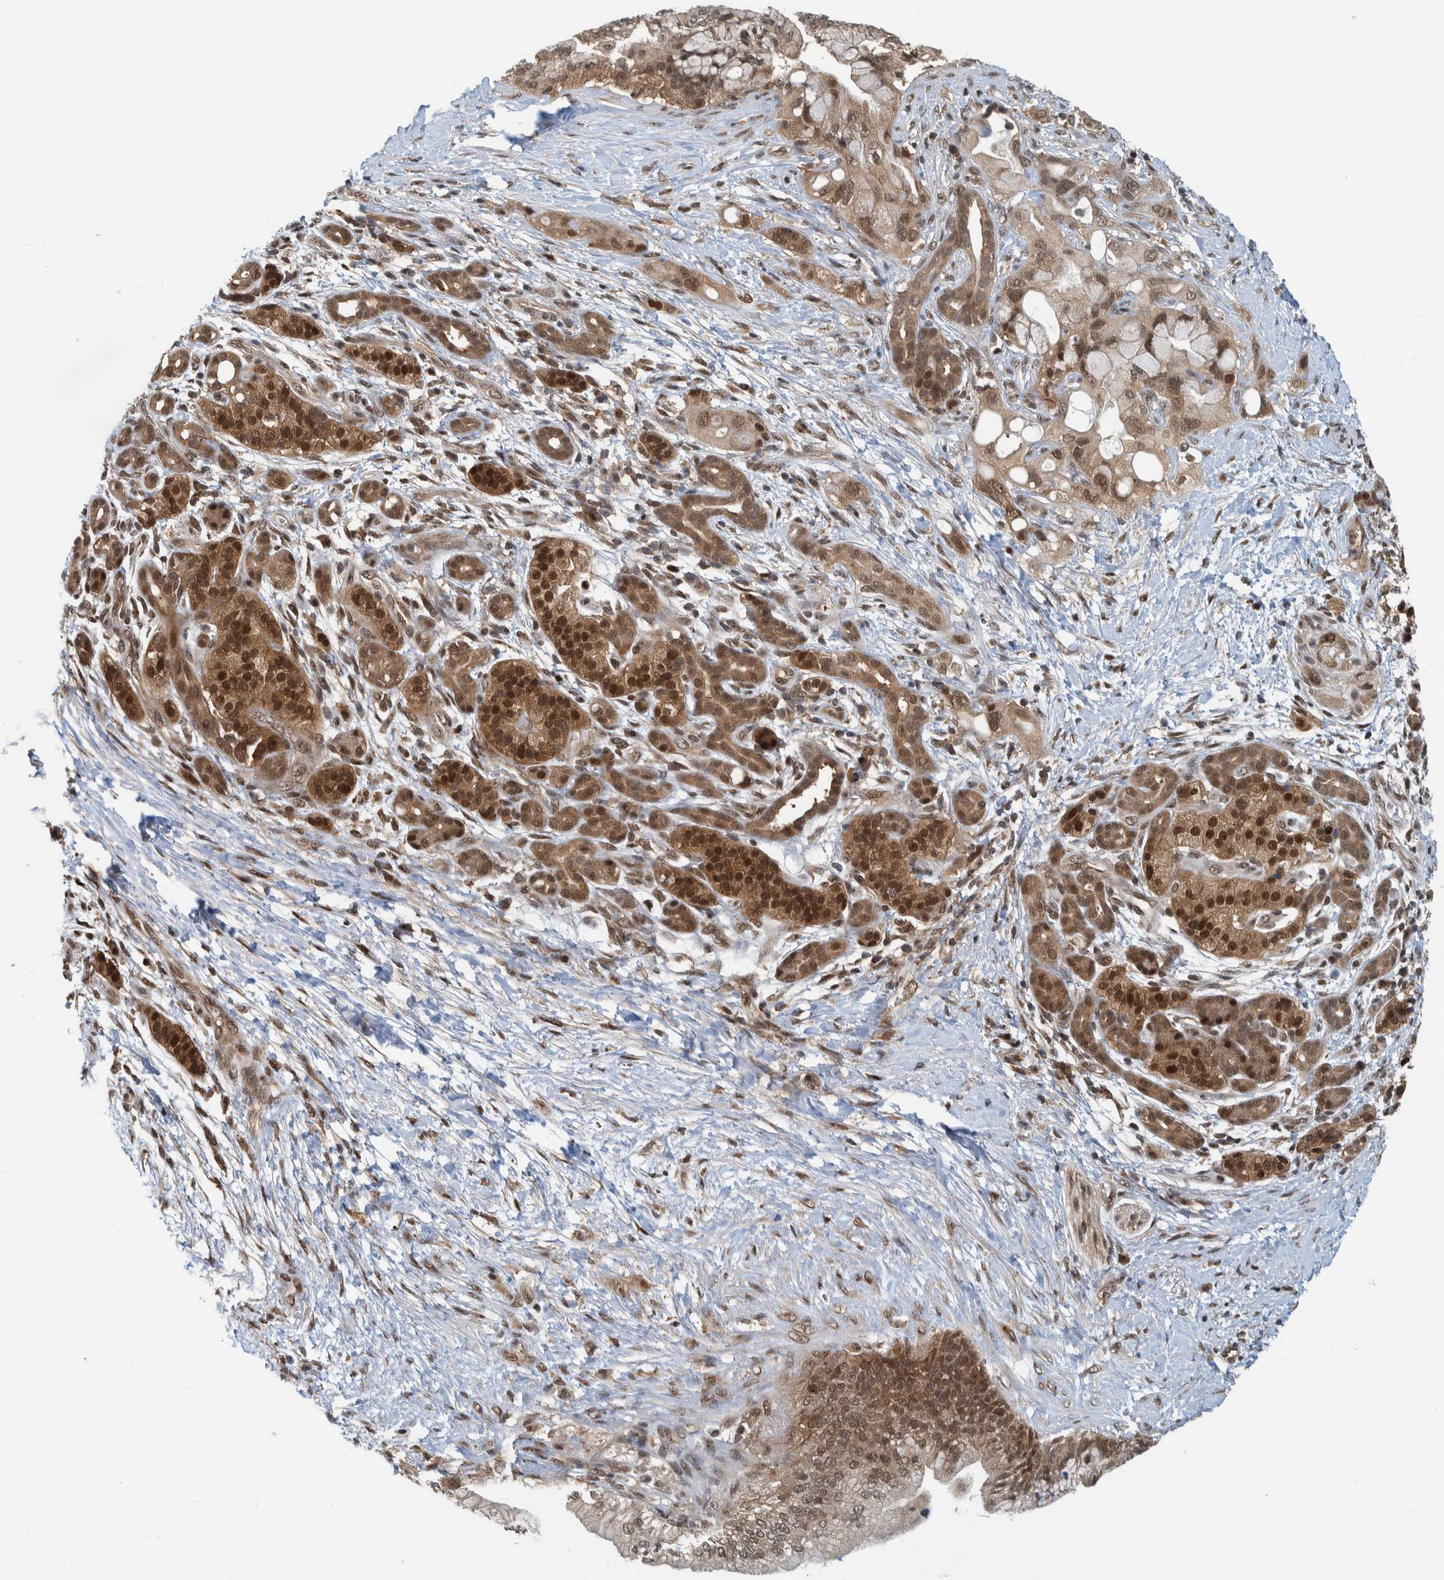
{"staining": {"intensity": "moderate", "quantity": ">75%", "location": "cytoplasmic/membranous,nuclear"}, "tissue": "pancreatic cancer", "cell_type": "Tumor cells", "image_type": "cancer", "snomed": [{"axis": "morphology", "description": "Adenocarcinoma, NOS"}, {"axis": "topography", "description": "Pancreas"}], "caption": "A histopathology image of human pancreatic cancer (adenocarcinoma) stained for a protein demonstrates moderate cytoplasmic/membranous and nuclear brown staining in tumor cells. The protein is stained brown, and the nuclei are stained in blue (DAB (3,3'-diaminobenzidine) IHC with brightfield microscopy, high magnification).", "gene": "COPS3", "patient": {"sex": "male", "age": 59}}